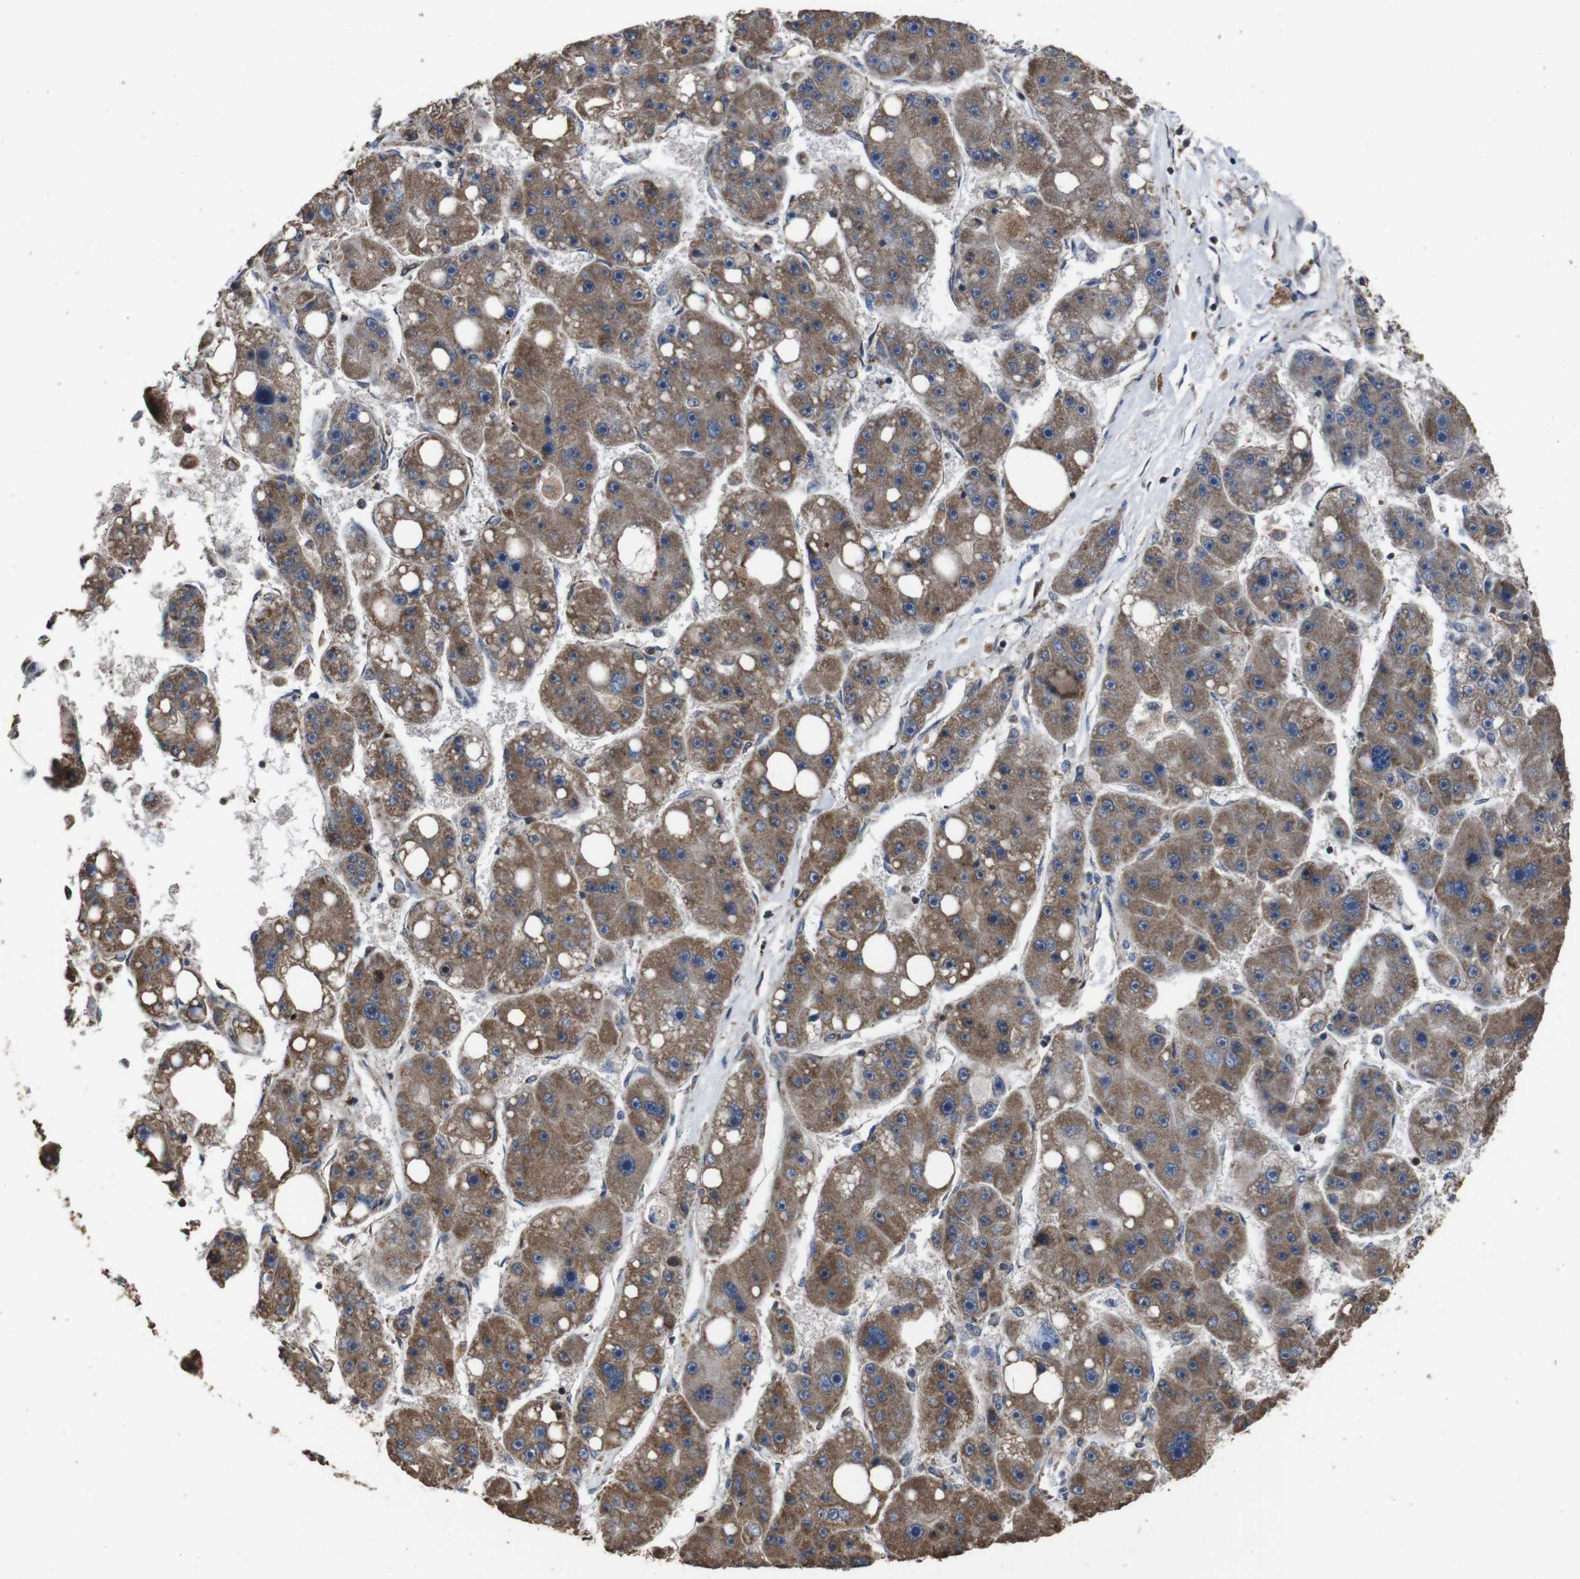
{"staining": {"intensity": "moderate", "quantity": ">75%", "location": "cytoplasmic/membranous"}, "tissue": "liver cancer", "cell_type": "Tumor cells", "image_type": "cancer", "snomed": [{"axis": "morphology", "description": "Carcinoma, Hepatocellular, NOS"}, {"axis": "topography", "description": "Liver"}], "caption": "Immunohistochemical staining of hepatocellular carcinoma (liver) reveals medium levels of moderate cytoplasmic/membranous staining in approximately >75% of tumor cells.", "gene": "SNN", "patient": {"sex": "female", "age": 61}}